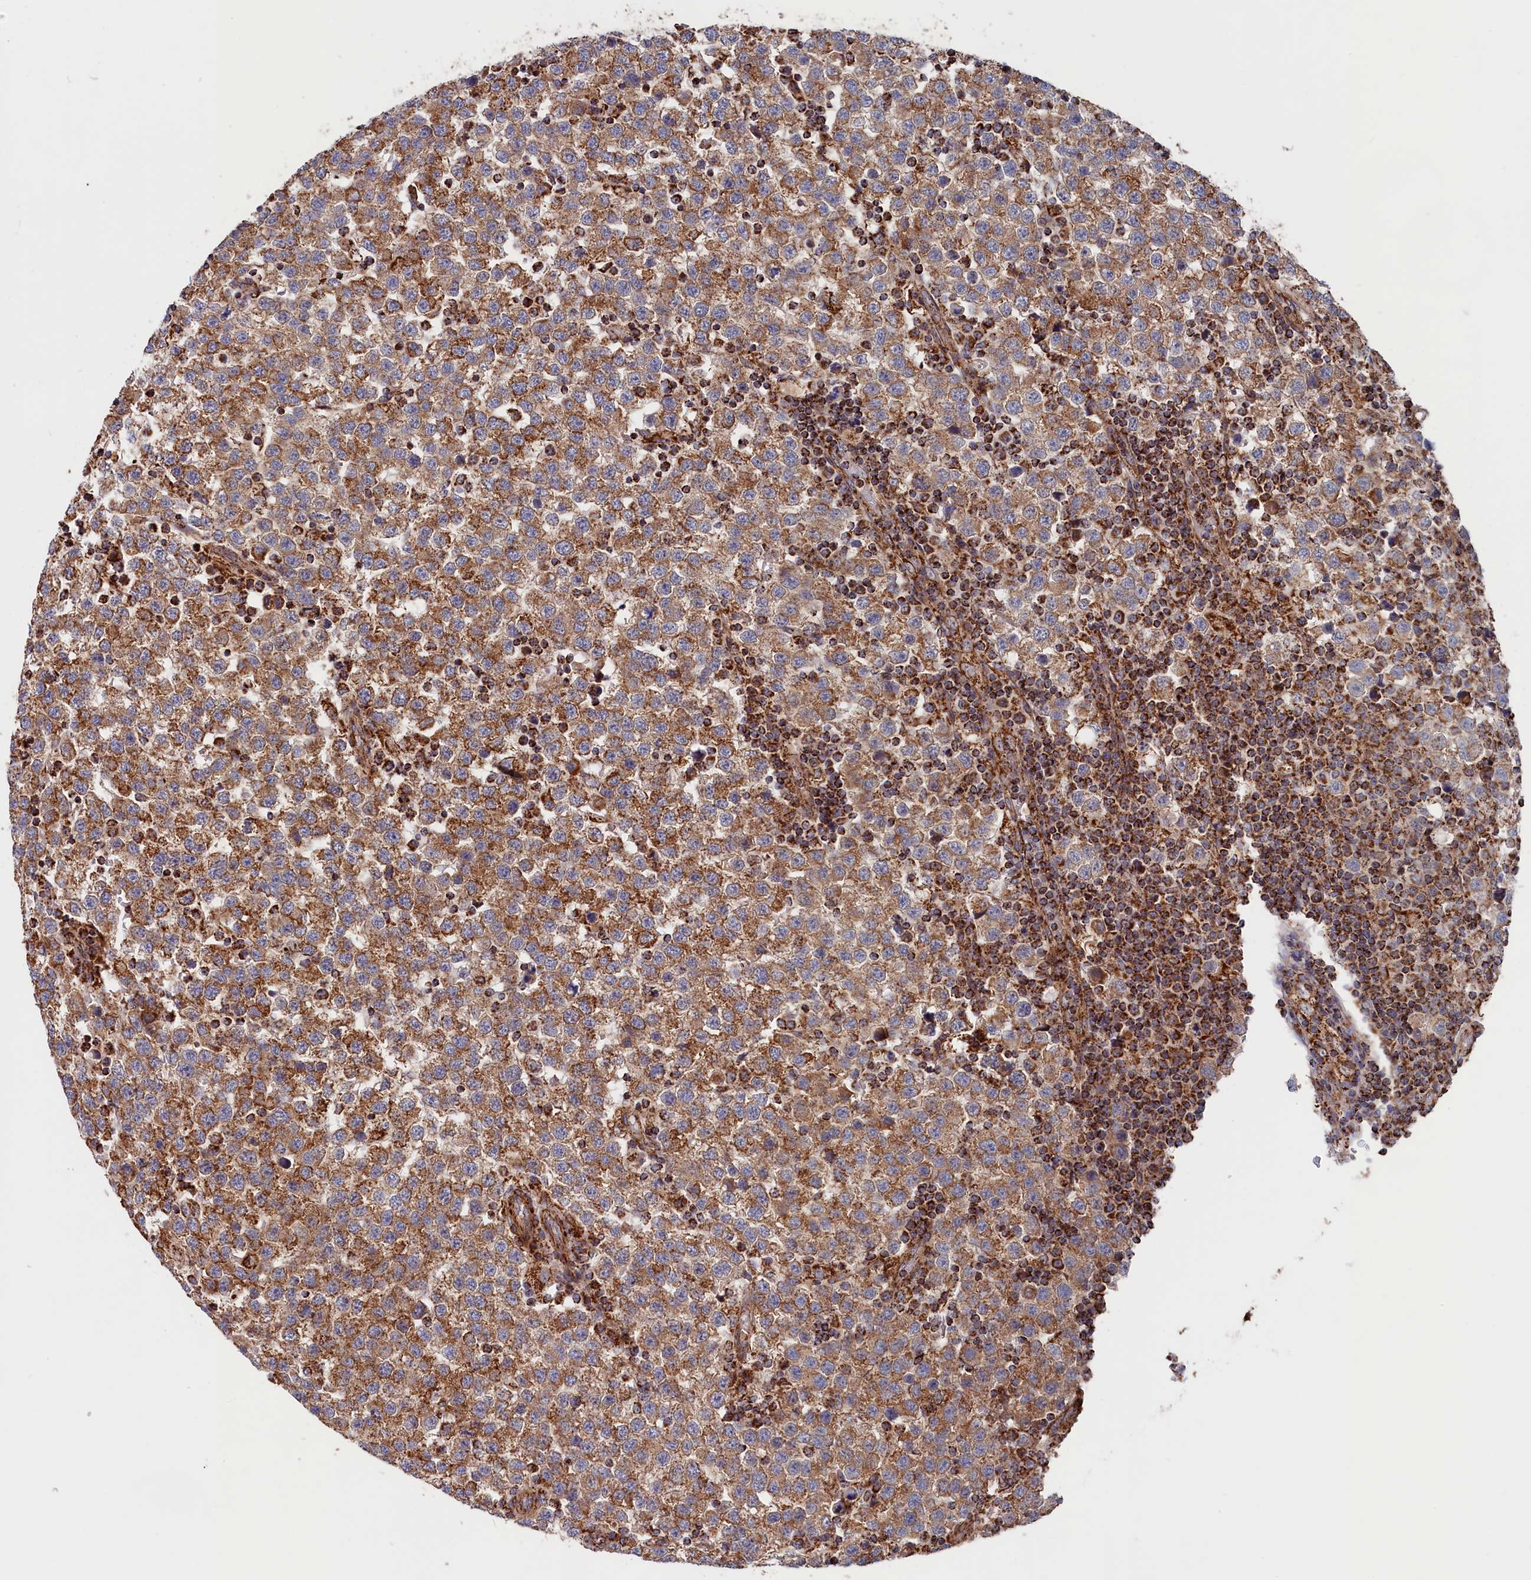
{"staining": {"intensity": "moderate", "quantity": ">75%", "location": "cytoplasmic/membranous"}, "tissue": "testis cancer", "cell_type": "Tumor cells", "image_type": "cancer", "snomed": [{"axis": "morphology", "description": "Seminoma, NOS"}, {"axis": "topography", "description": "Testis"}], "caption": "Testis seminoma was stained to show a protein in brown. There is medium levels of moderate cytoplasmic/membranous expression in about >75% of tumor cells.", "gene": "MACROD1", "patient": {"sex": "male", "age": 34}}